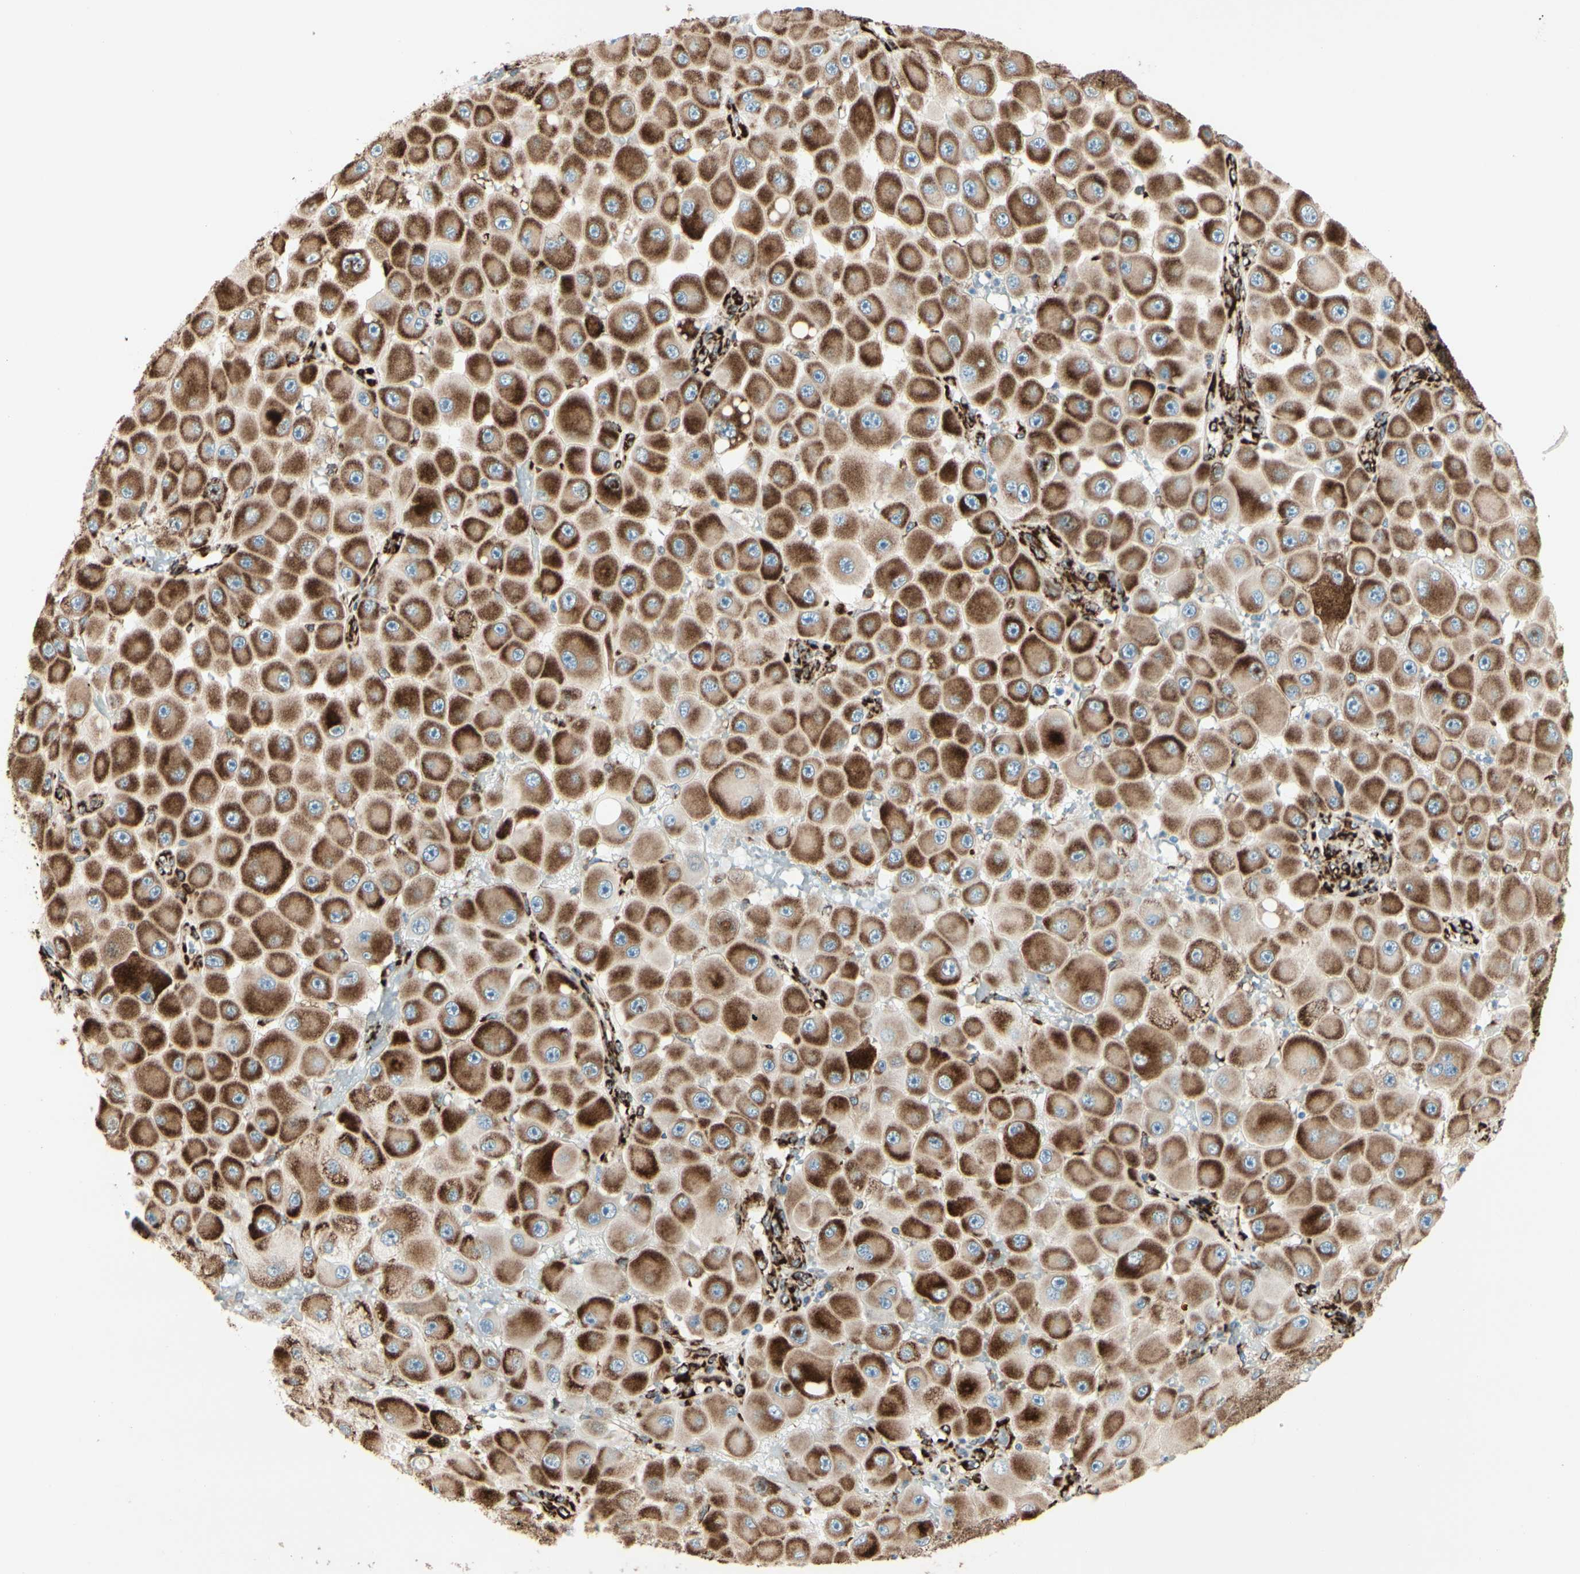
{"staining": {"intensity": "strong", "quantity": ">75%", "location": "cytoplasmic/membranous"}, "tissue": "melanoma", "cell_type": "Tumor cells", "image_type": "cancer", "snomed": [{"axis": "morphology", "description": "Malignant melanoma, NOS"}, {"axis": "topography", "description": "Skin"}], "caption": "An image showing strong cytoplasmic/membranous expression in about >75% of tumor cells in malignant melanoma, as visualized by brown immunohistochemical staining.", "gene": "RRBP1", "patient": {"sex": "female", "age": 81}}